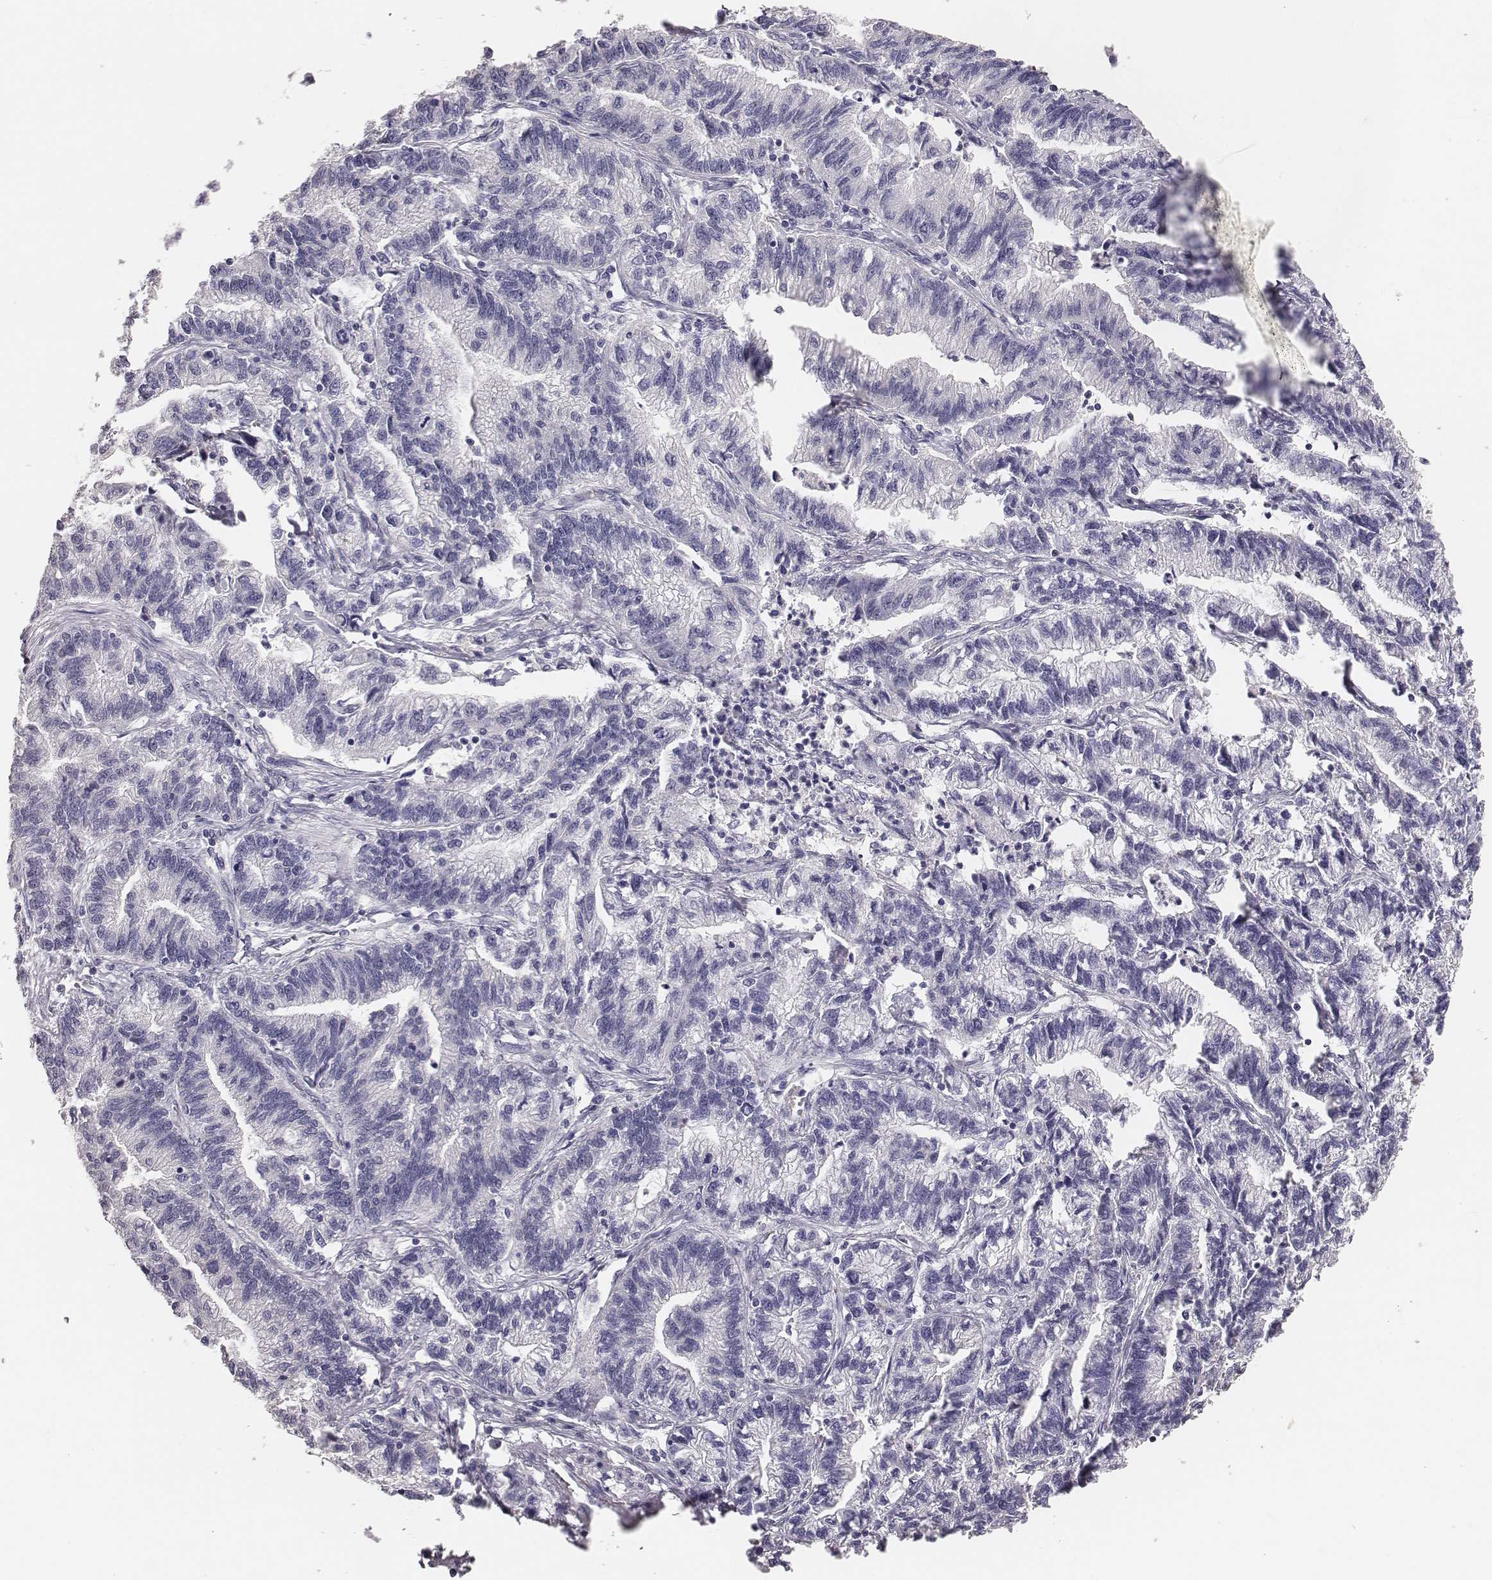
{"staining": {"intensity": "negative", "quantity": "none", "location": "none"}, "tissue": "stomach cancer", "cell_type": "Tumor cells", "image_type": "cancer", "snomed": [{"axis": "morphology", "description": "Adenocarcinoma, NOS"}, {"axis": "topography", "description": "Stomach"}], "caption": "Tumor cells are negative for protein expression in human adenocarcinoma (stomach).", "gene": "MYH6", "patient": {"sex": "male", "age": 83}}